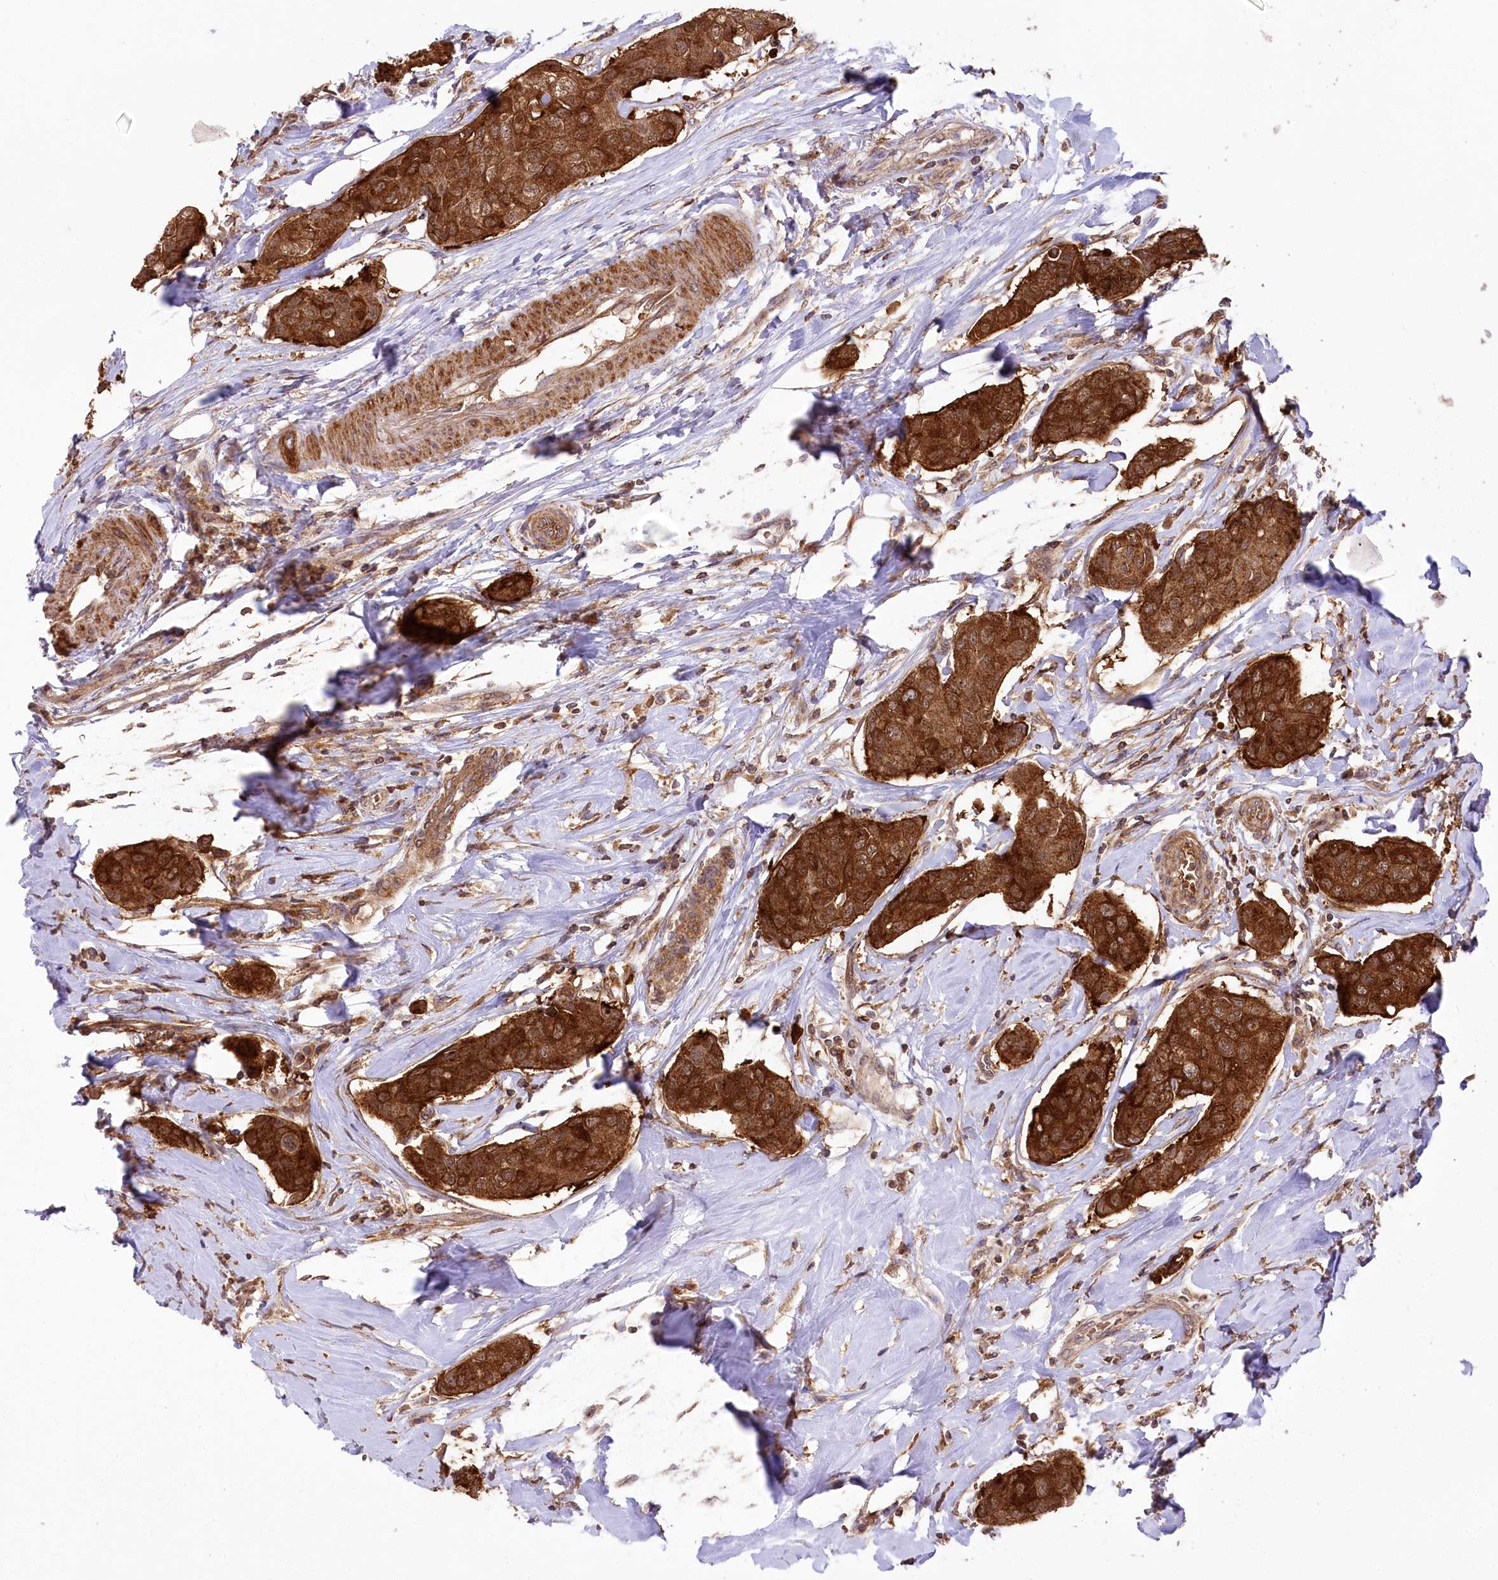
{"staining": {"intensity": "strong", "quantity": ">75%", "location": "cytoplasmic/membranous"}, "tissue": "breast cancer", "cell_type": "Tumor cells", "image_type": "cancer", "snomed": [{"axis": "morphology", "description": "Duct carcinoma"}, {"axis": "topography", "description": "Breast"}], "caption": "Immunohistochemical staining of human breast cancer (invasive ductal carcinoma) exhibits high levels of strong cytoplasmic/membranous protein staining in about >75% of tumor cells.", "gene": "CCDC91", "patient": {"sex": "female", "age": 80}}